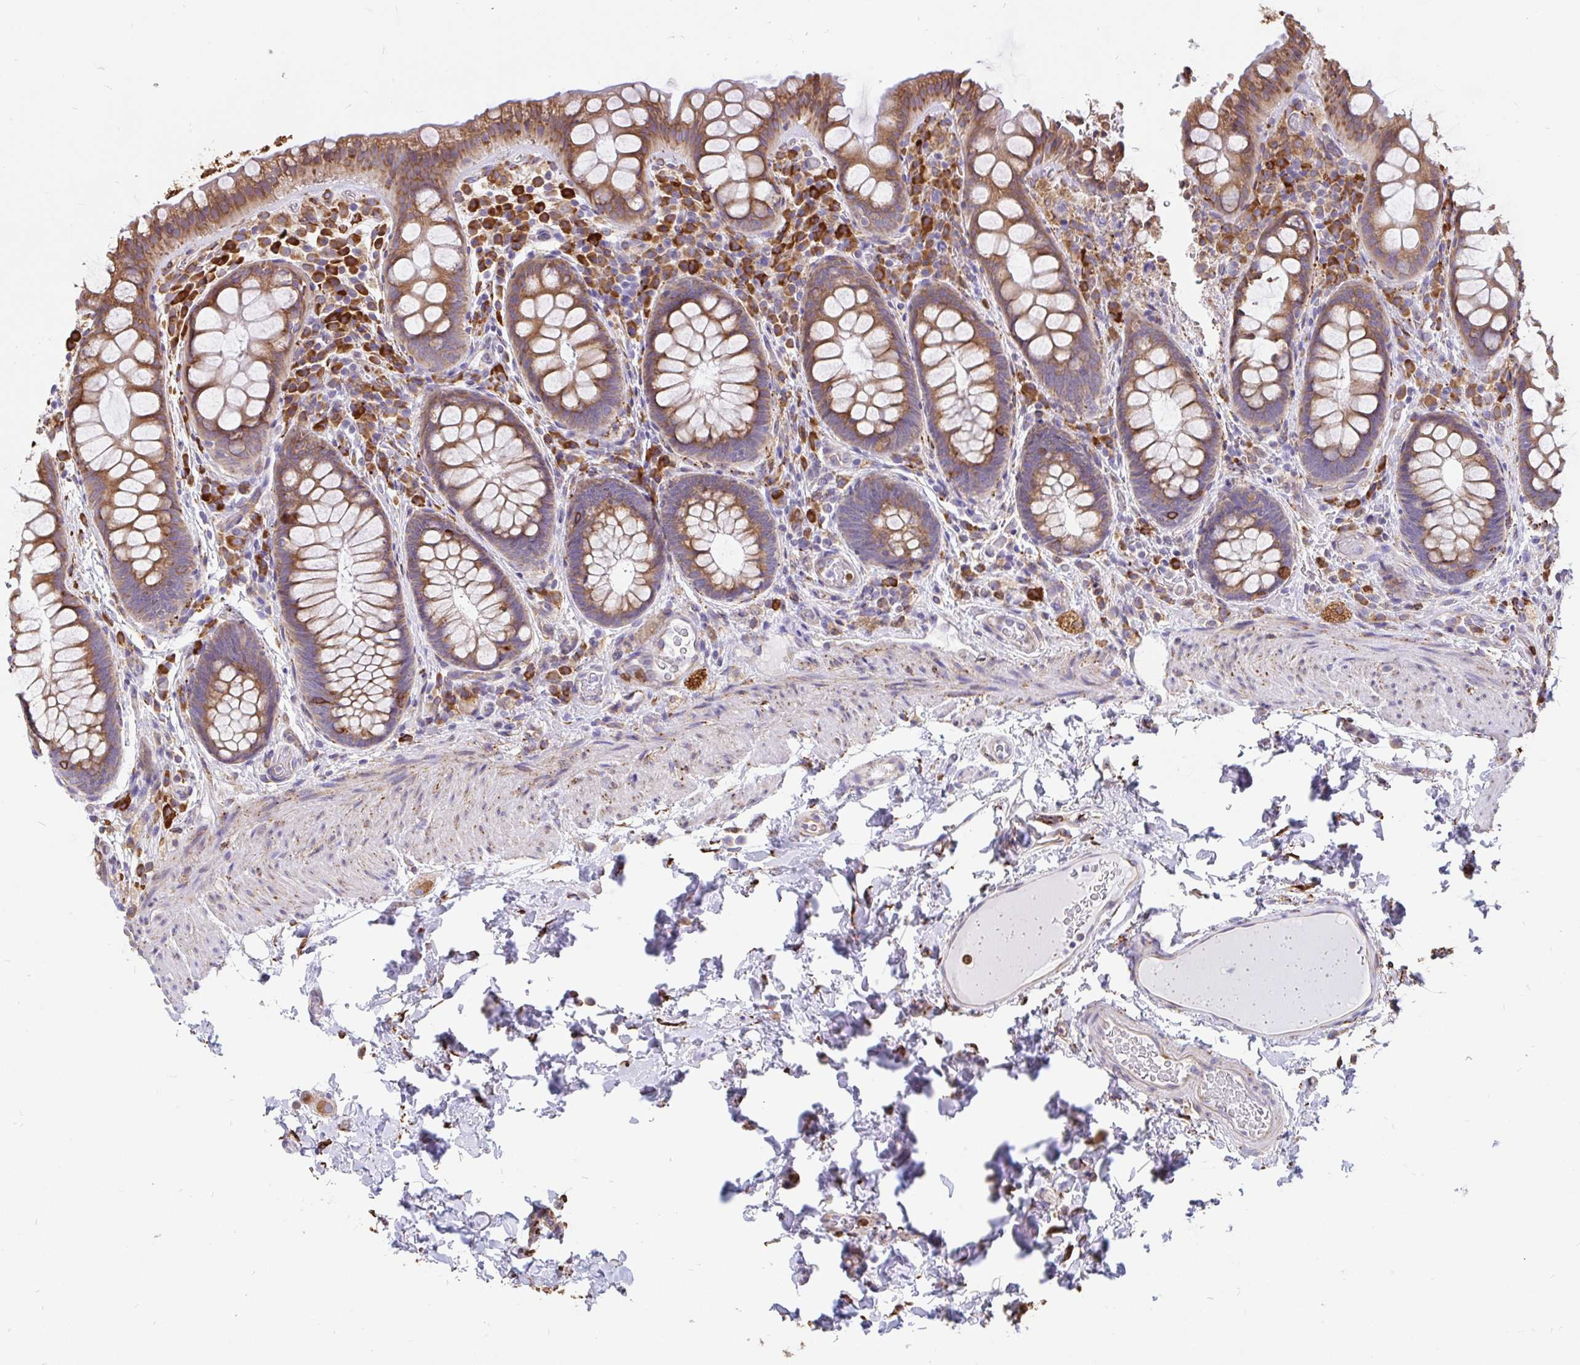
{"staining": {"intensity": "moderate", "quantity": ">75%", "location": "cytoplasmic/membranous"}, "tissue": "rectum", "cell_type": "Glandular cells", "image_type": "normal", "snomed": [{"axis": "morphology", "description": "Normal tissue, NOS"}, {"axis": "topography", "description": "Rectum"}], "caption": "A micrograph of rectum stained for a protein displays moderate cytoplasmic/membranous brown staining in glandular cells.", "gene": "EML5", "patient": {"sex": "female", "age": 69}}